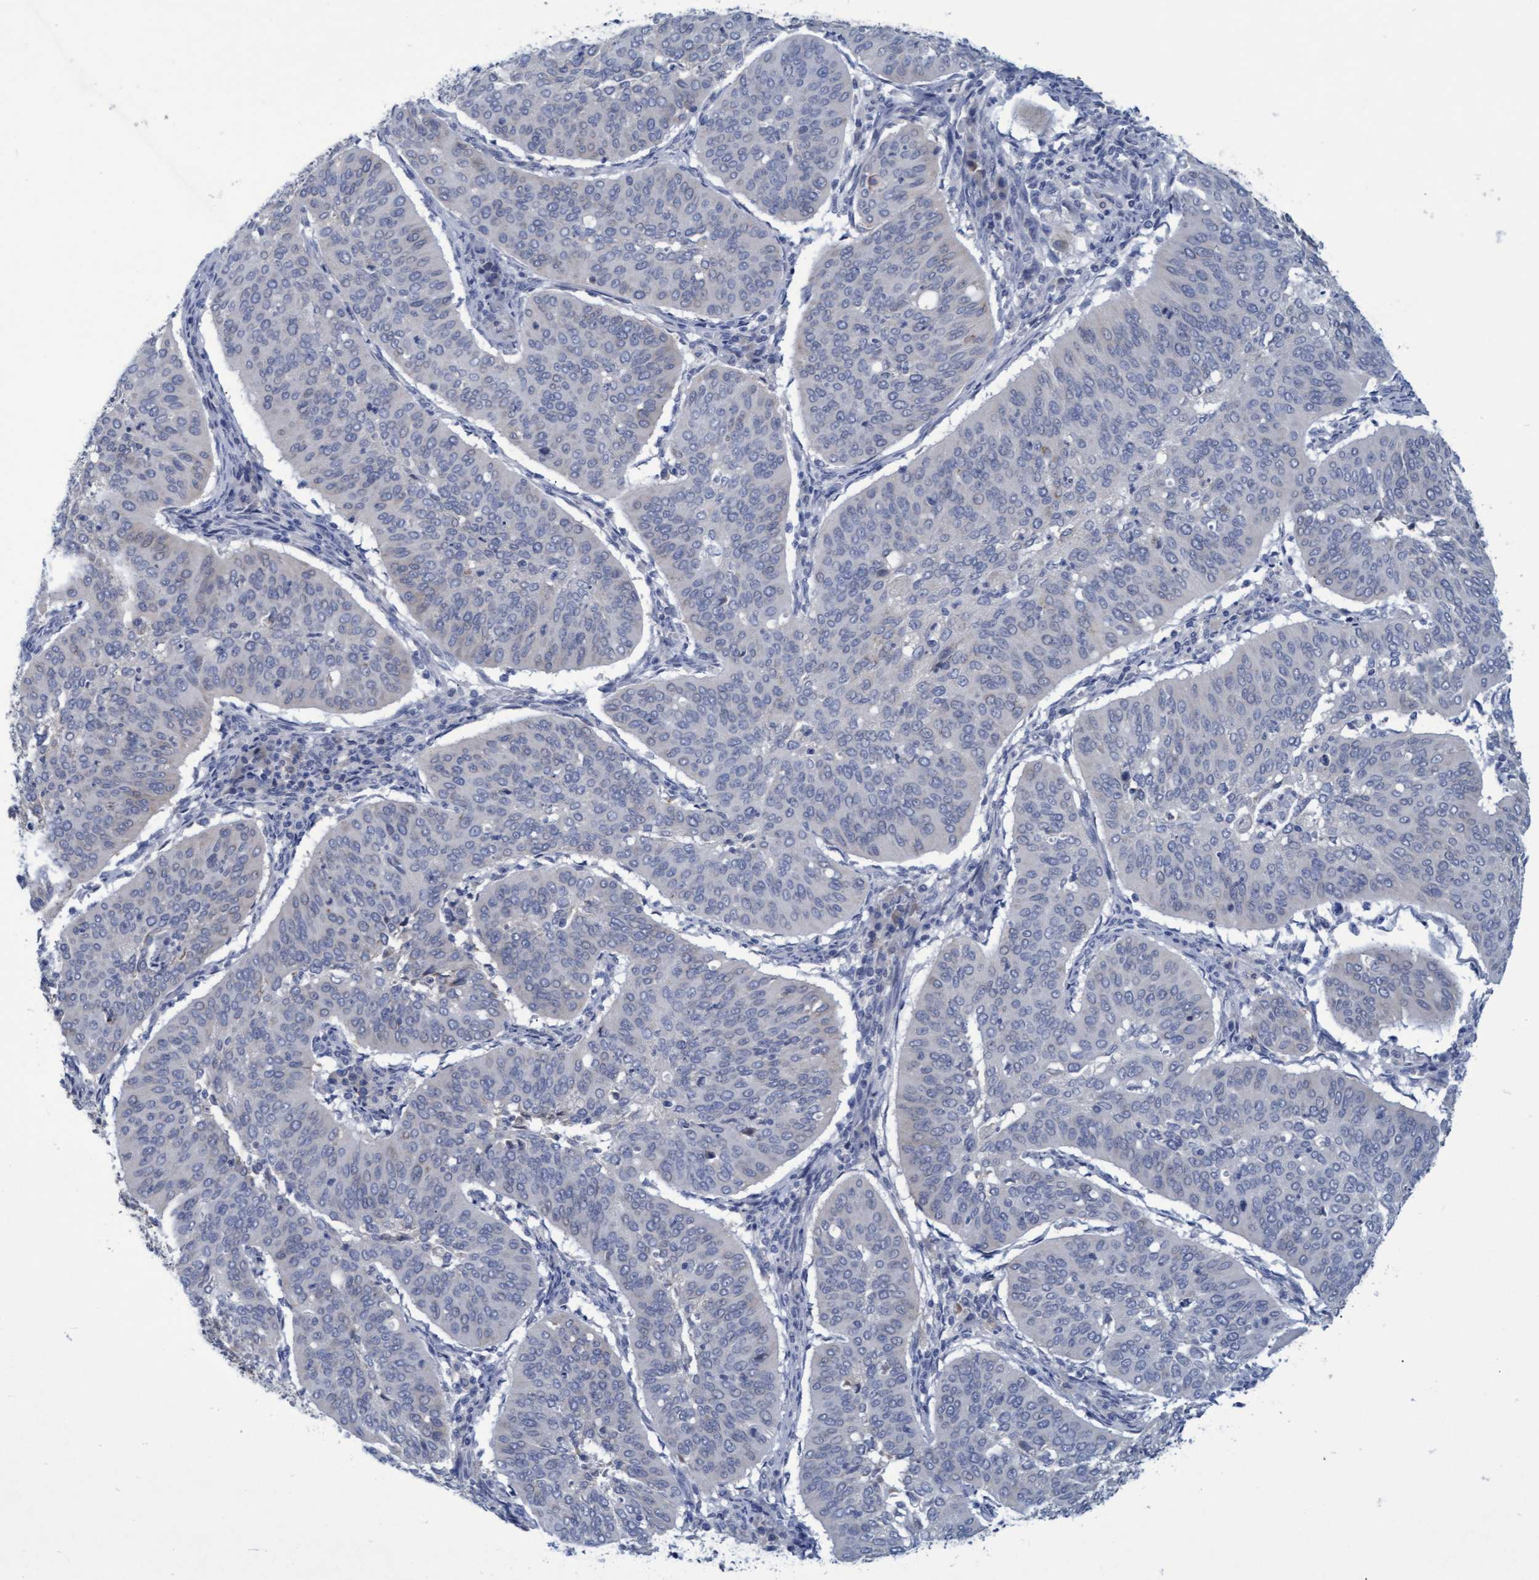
{"staining": {"intensity": "negative", "quantity": "none", "location": "none"}, "tissue": "cervical cancer", "cell_type": "Tumor cells", "image_type": "cancer", "snomed": [{"axis": "morphology", "description": "Normal tissue, NOS"}, {"axis": "morphology", "description": "Squamous cell carcinoma, NOS"}, {"axis": "topography", "description": "Cervix"}], "caption": "IHC of human cervical squamous cell carcinoma demonstrates no staining in tumor cells. (Brightfield microscopy of DAB immunohistochemistry (IHC) at high magnification).", "gene": "SSTR3", "patient": {"sex": "female", "age": 39}}